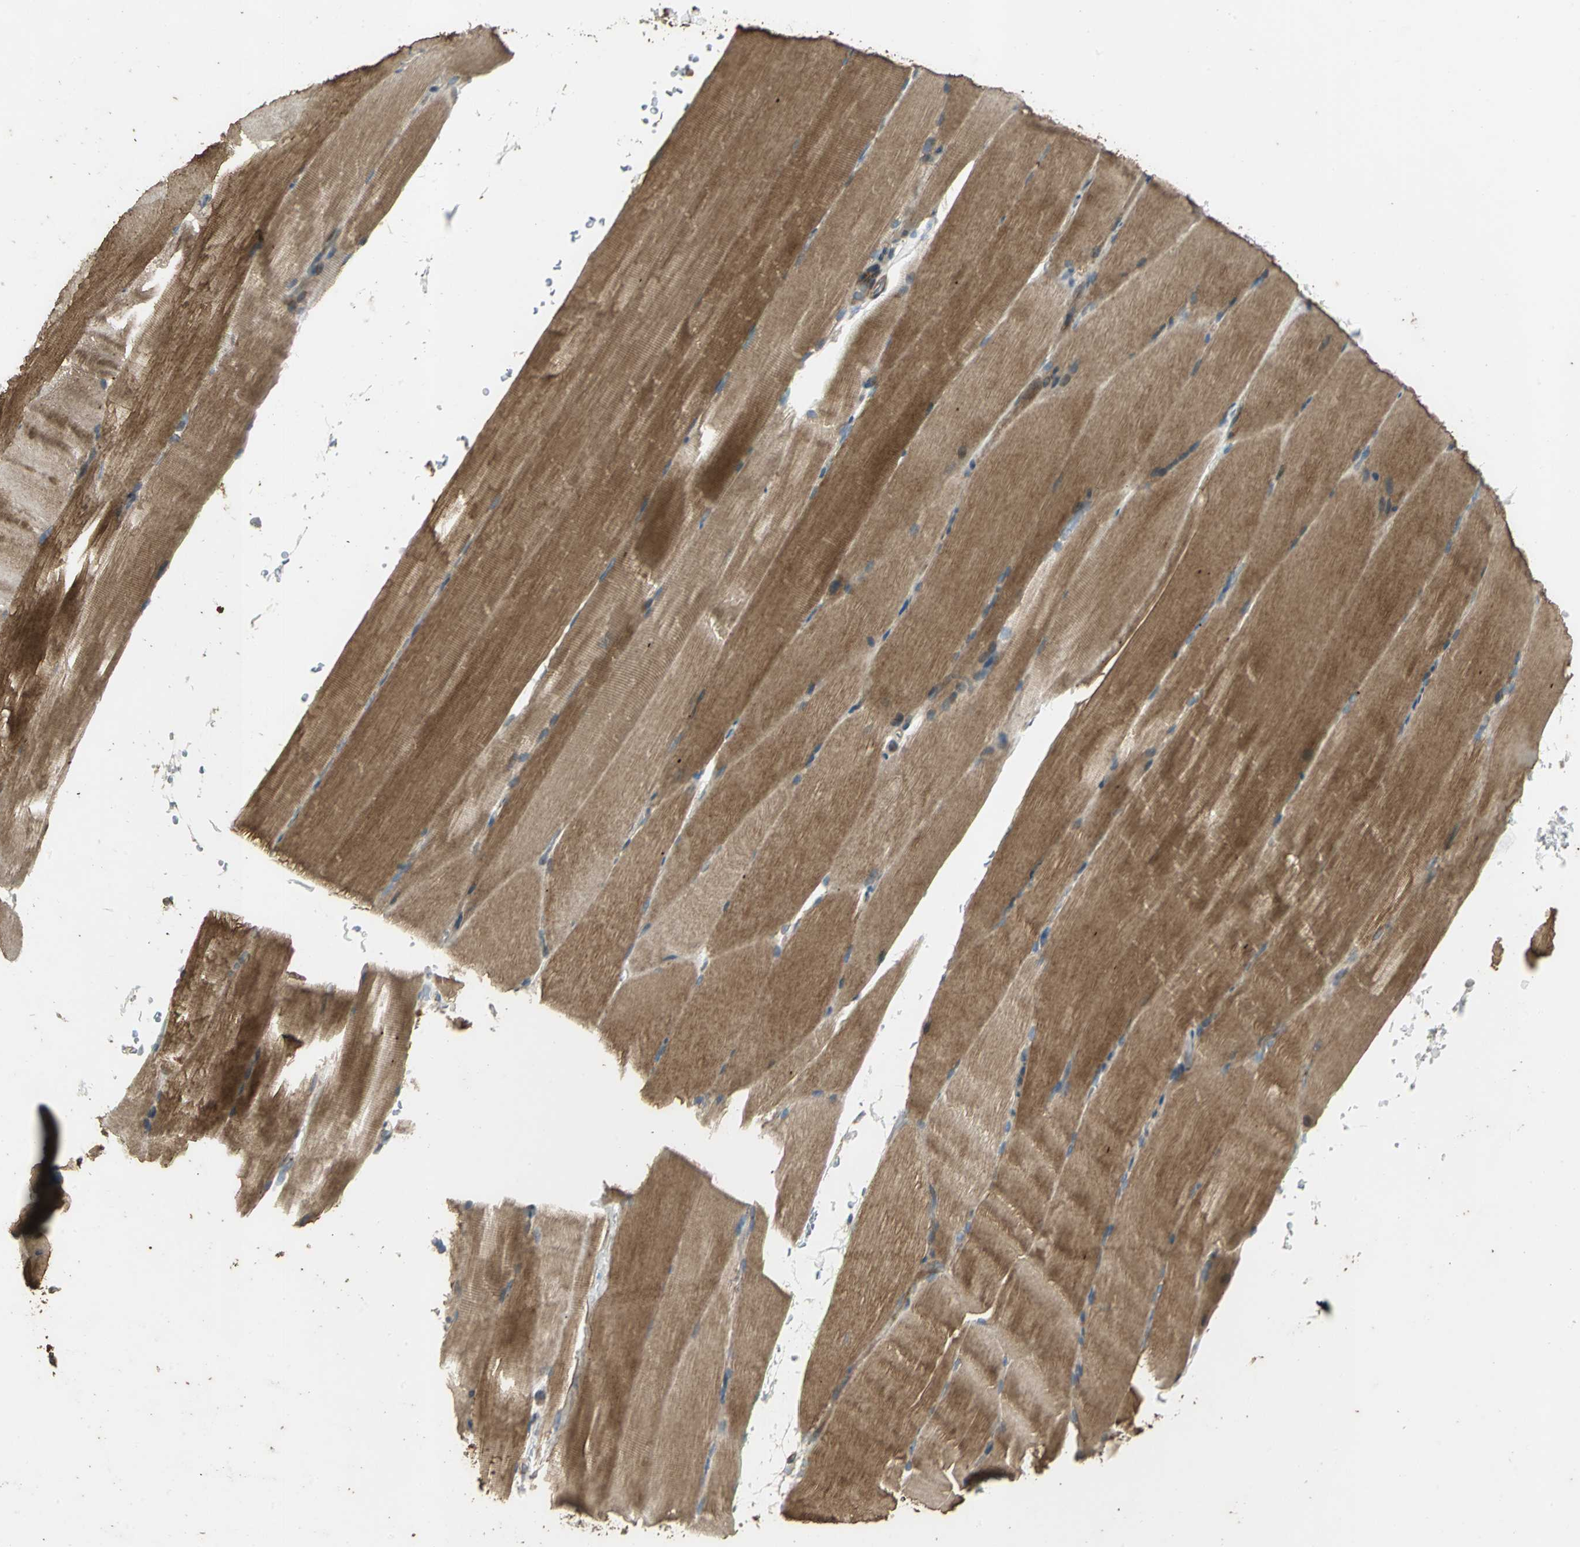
{"staining": {"intensity": "strong", "quantity": ">75%", "location": "cytoplasmic/membranous"}, "tissue": "skeletal muscle", "cell_type": "Myocytes", "image_type": "normal", "snomed": [{"axis": "morphology", "description": "Normal tissue, NOS"}, {"axis": "topography", "description": "Skeletal muscle"}, {"axis": "topography", "description": "Parathyroid gland"}], "caption": "Normal skeletal muscle shows strong cytoplasmic/membranous positivity in about >75% of myocytes, visualized by immunohistochemistry.", "gene": "KANK1", "patient": {"sex": "female", "age": 37}}